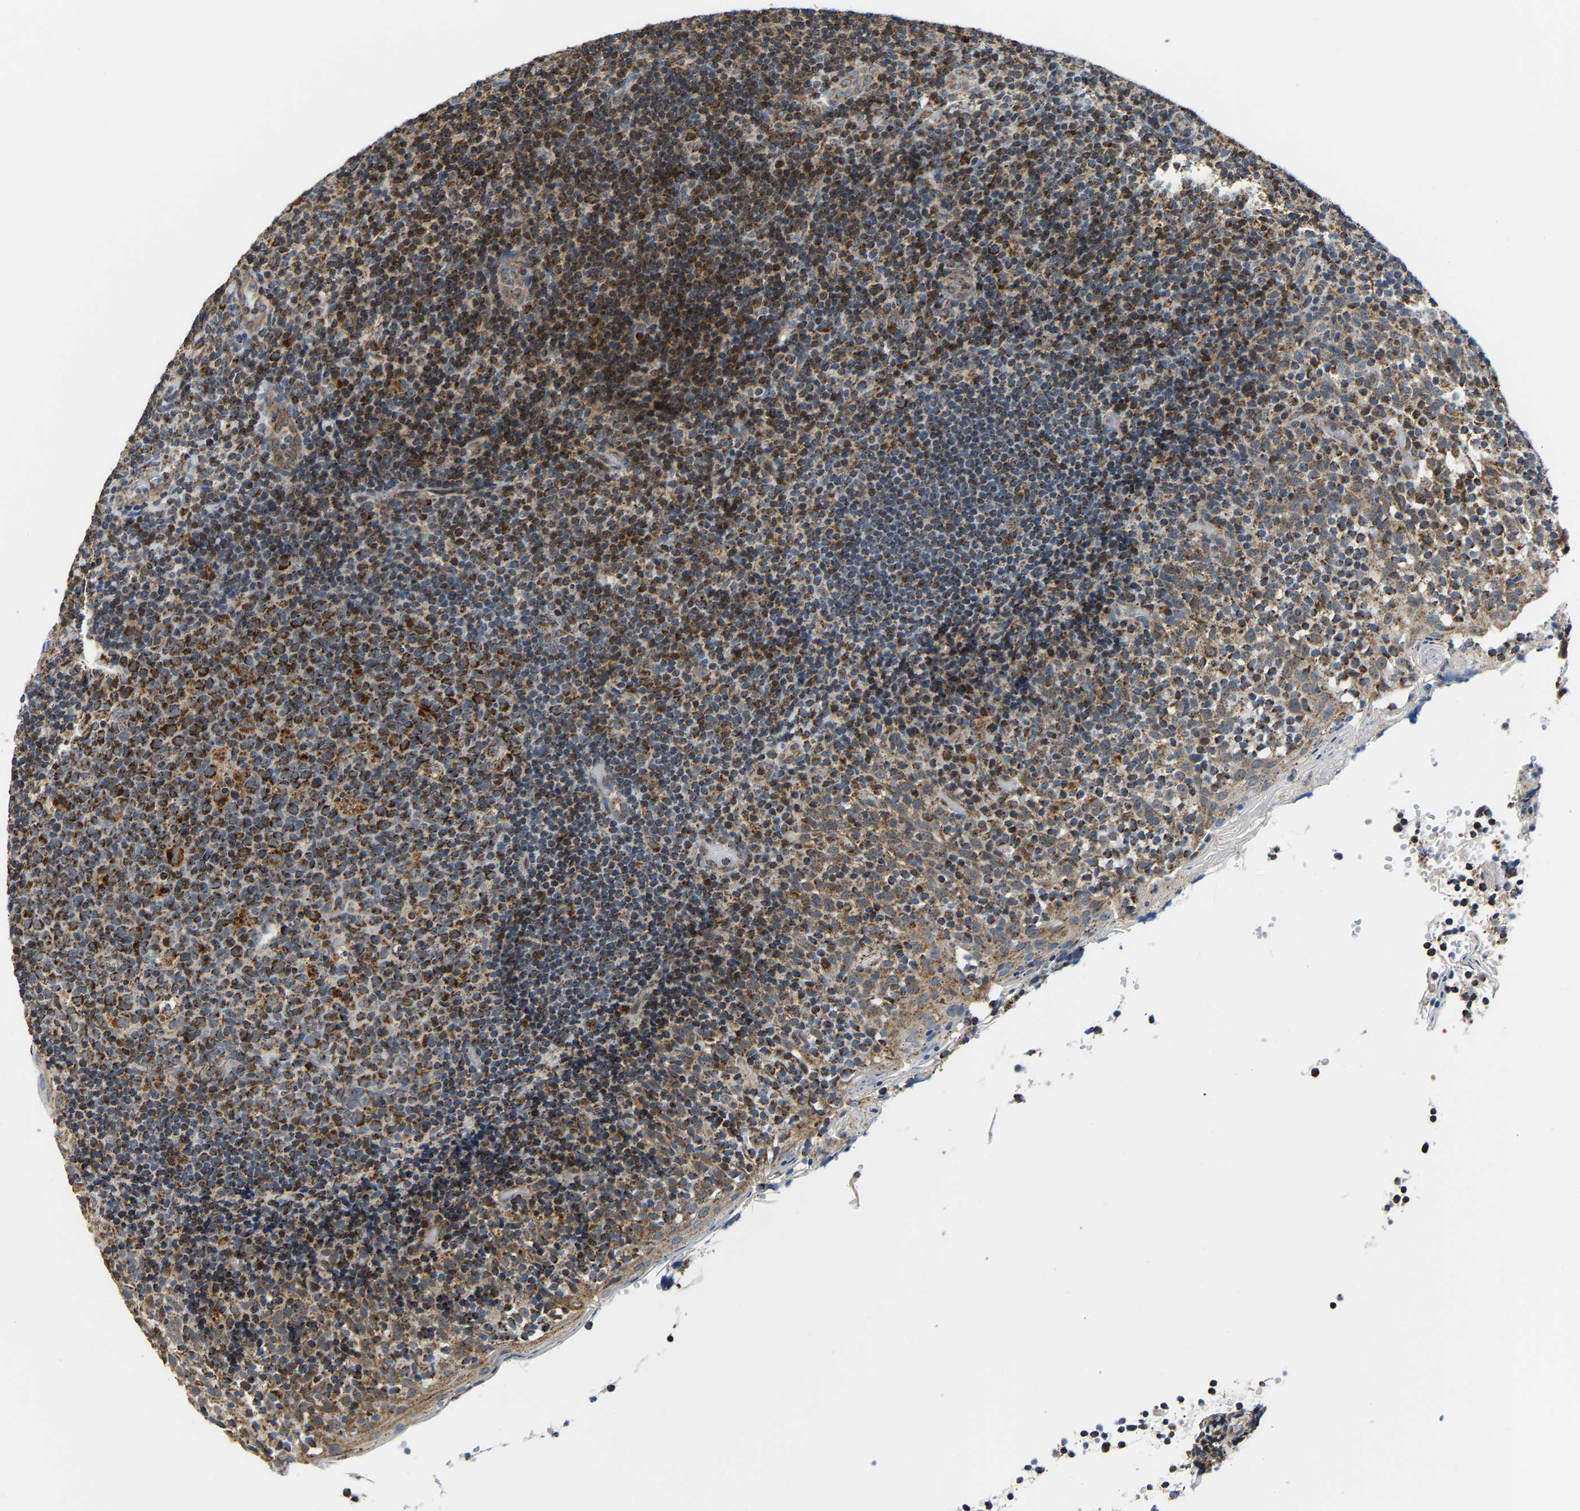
{"staining": {"intensity": "strong", "quantity": "25%-75%", "location": "cytoplasmic/membranous"}, "tissue": "tonsil", "cell_type": "Germinal center cells", "image_type": "normal", "snomed": [{"axis": "morphology", "description": "Normal tissue, NOS"}, {"axis": "topography", "description": "Tonsil"}], "caption": "Protein staining by immunohistochemistry exhibits strong cytoplasmic/membranous expression in approximately 25%-75% of germinal center cells in unremarkable tonsil.", "gene": "GIMAP7", "patient": {"sex": "female", "age": 19}}